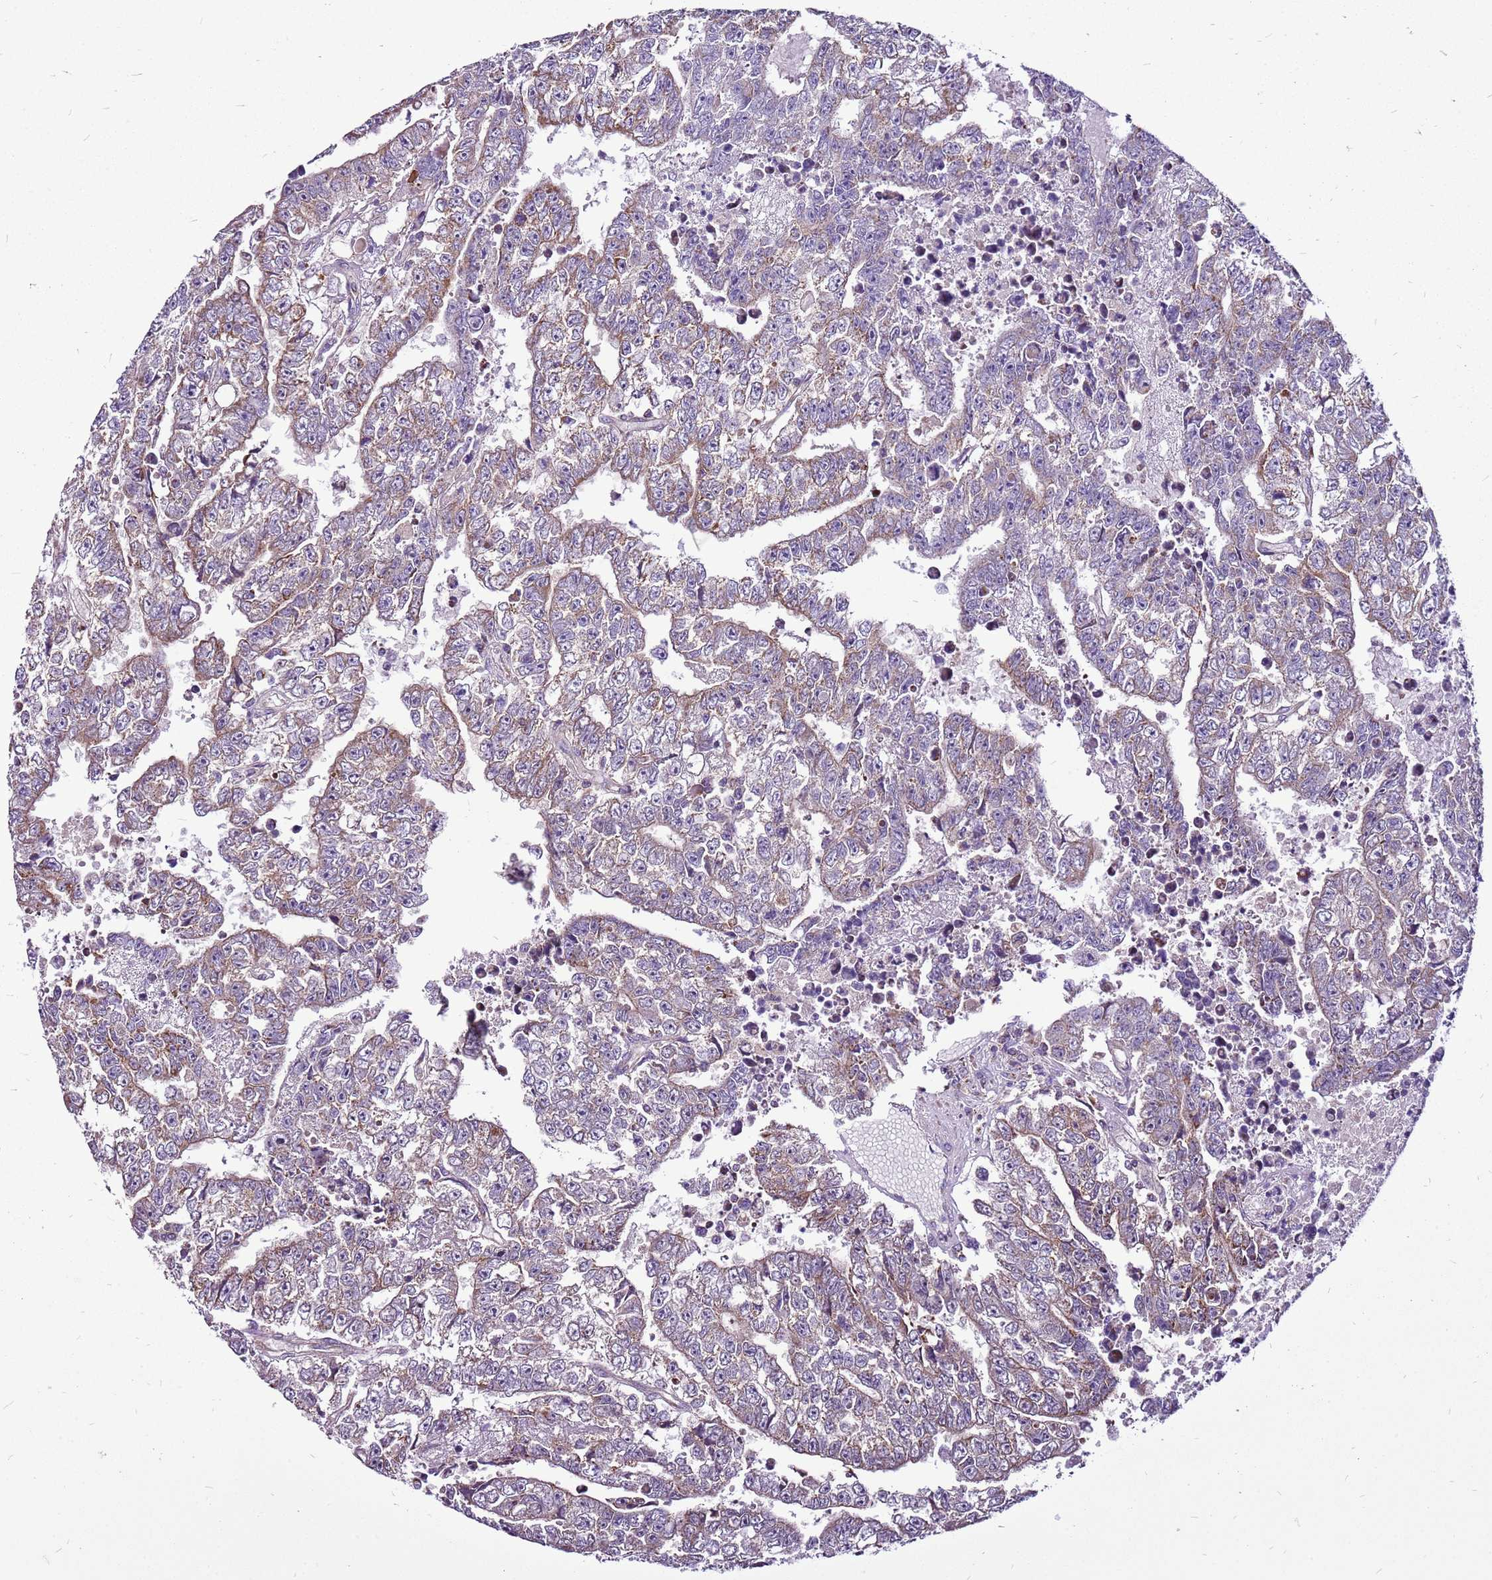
{"staining": {"intensity": "moderate", "quantity": "25%-75%", "location": "cytoplasmic/membranous"}, "tissue": "testis cancer", "cell_type": "Tumor cells", "image_type": "cancer", "snomed": [{"axis": "morphology", "description": "Carcinoma, Embryonal, NOS"}, {"axis": "topography", "description": "Testis"}], "caption": "Immunohistochemical staining of testis cancer demonstrates moderate cytoplasmic/membranous protein positivity in about 25%-75% of tumor cells. (DAB = brown stain, brightfield microscopy at high magnification).", "gene": "GCDH", "patient": {"sex": "male", "age": 25}}